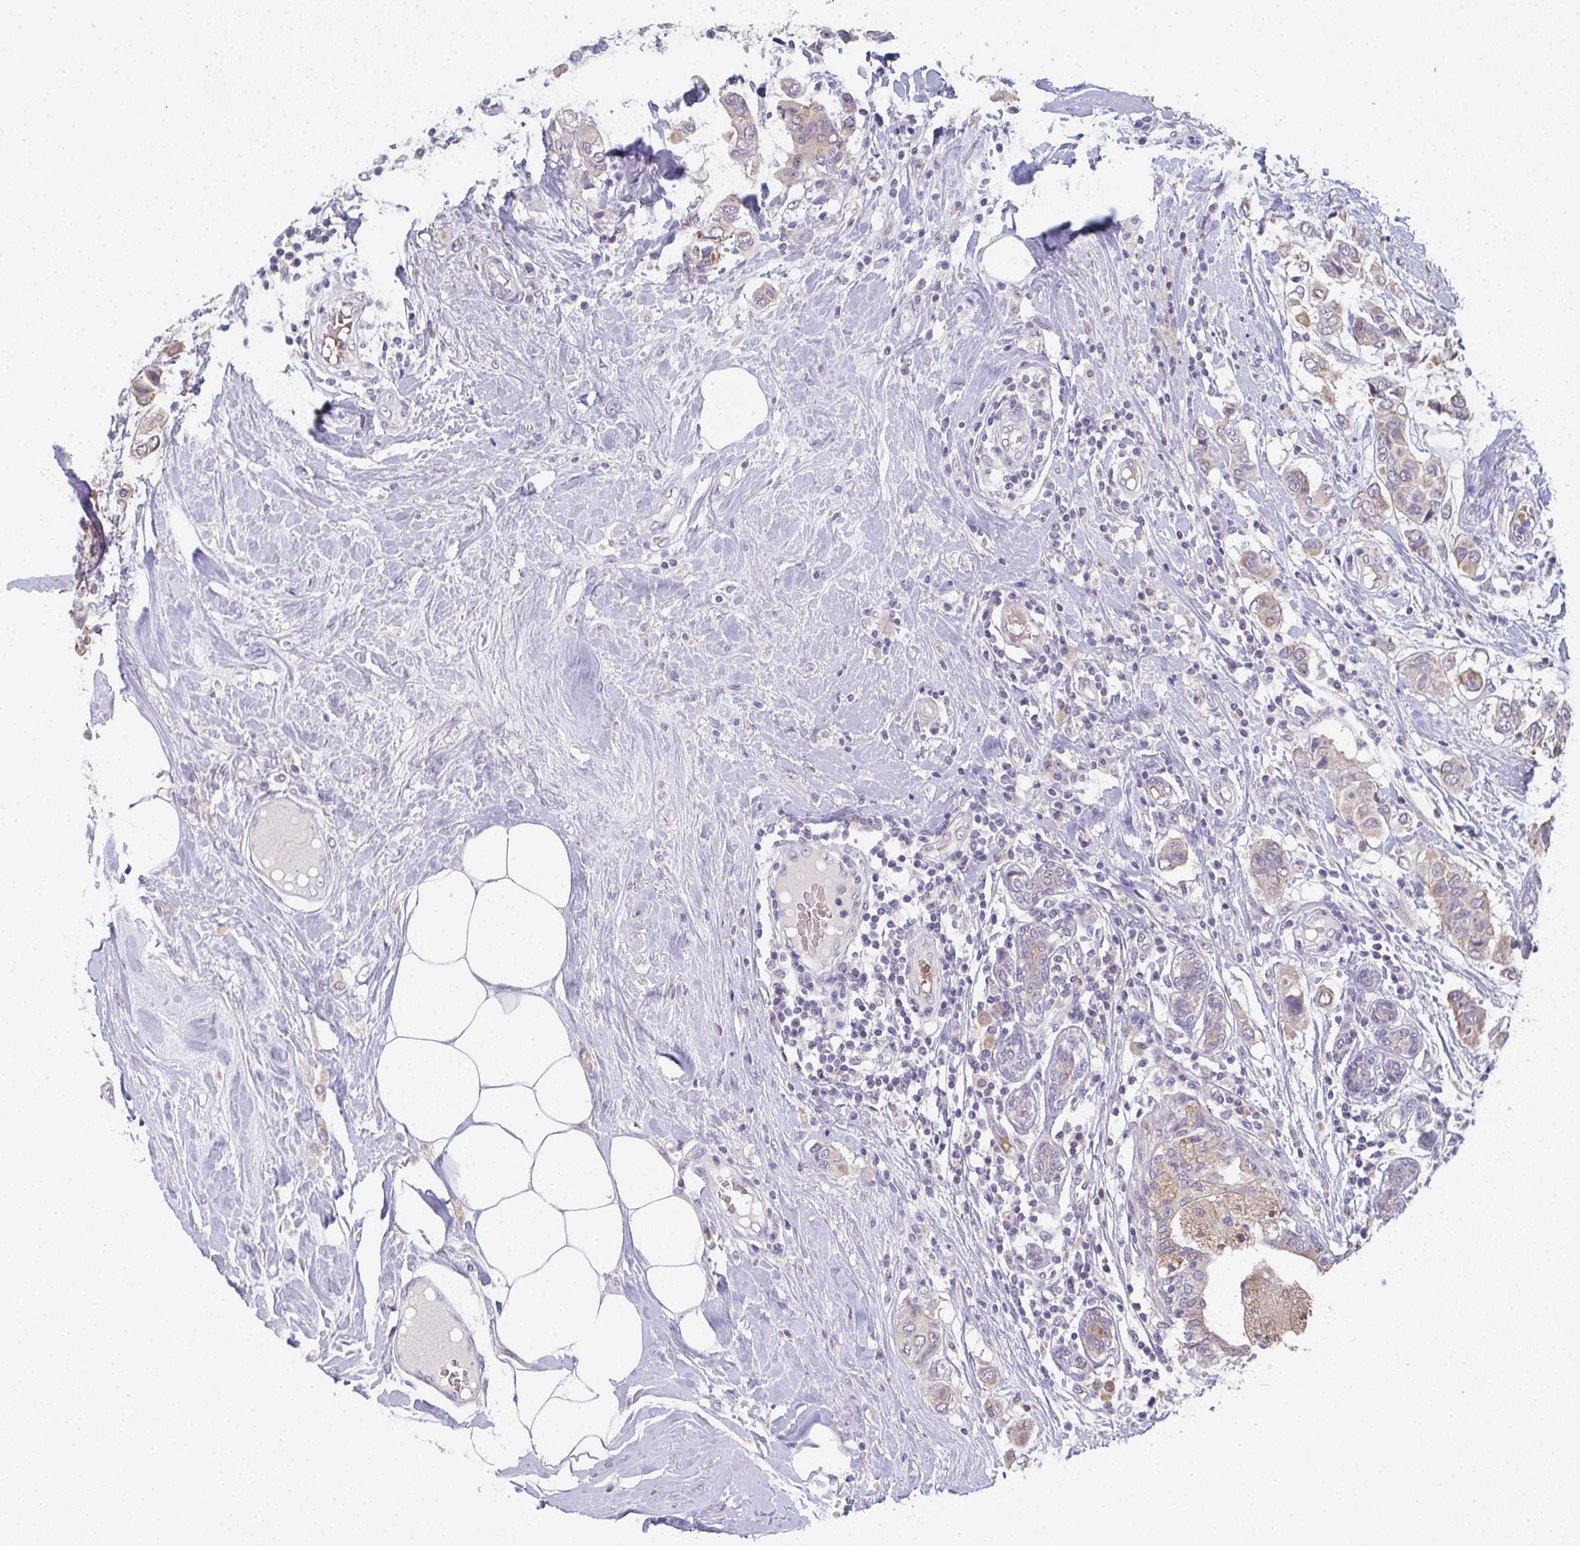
{"staining": {"intensity": "moderate", "quantity": "<25%", "location": "cytoplasmic/membranous"}, "tissue": "breast cancer", "cell_type": "Tumor cells", "image_type": "cancer", "snomed": [{"axis": "morphology", "description": "Lobular carcinoma"}, {"axis": "topography", "description": "Breast"}], "caption": "A histopathology image of human breast cancer (lobular carcinoma) stained for a protein reveals moderate cytoplasmic/membranous brown staining in tumor cells. Using DAB (brown) and hematoxylin (blue) stains, captured at high magnification using brightfield microscopy.", "gene": "RIOK1", "patient": {"sex": "female", "age": 51}}